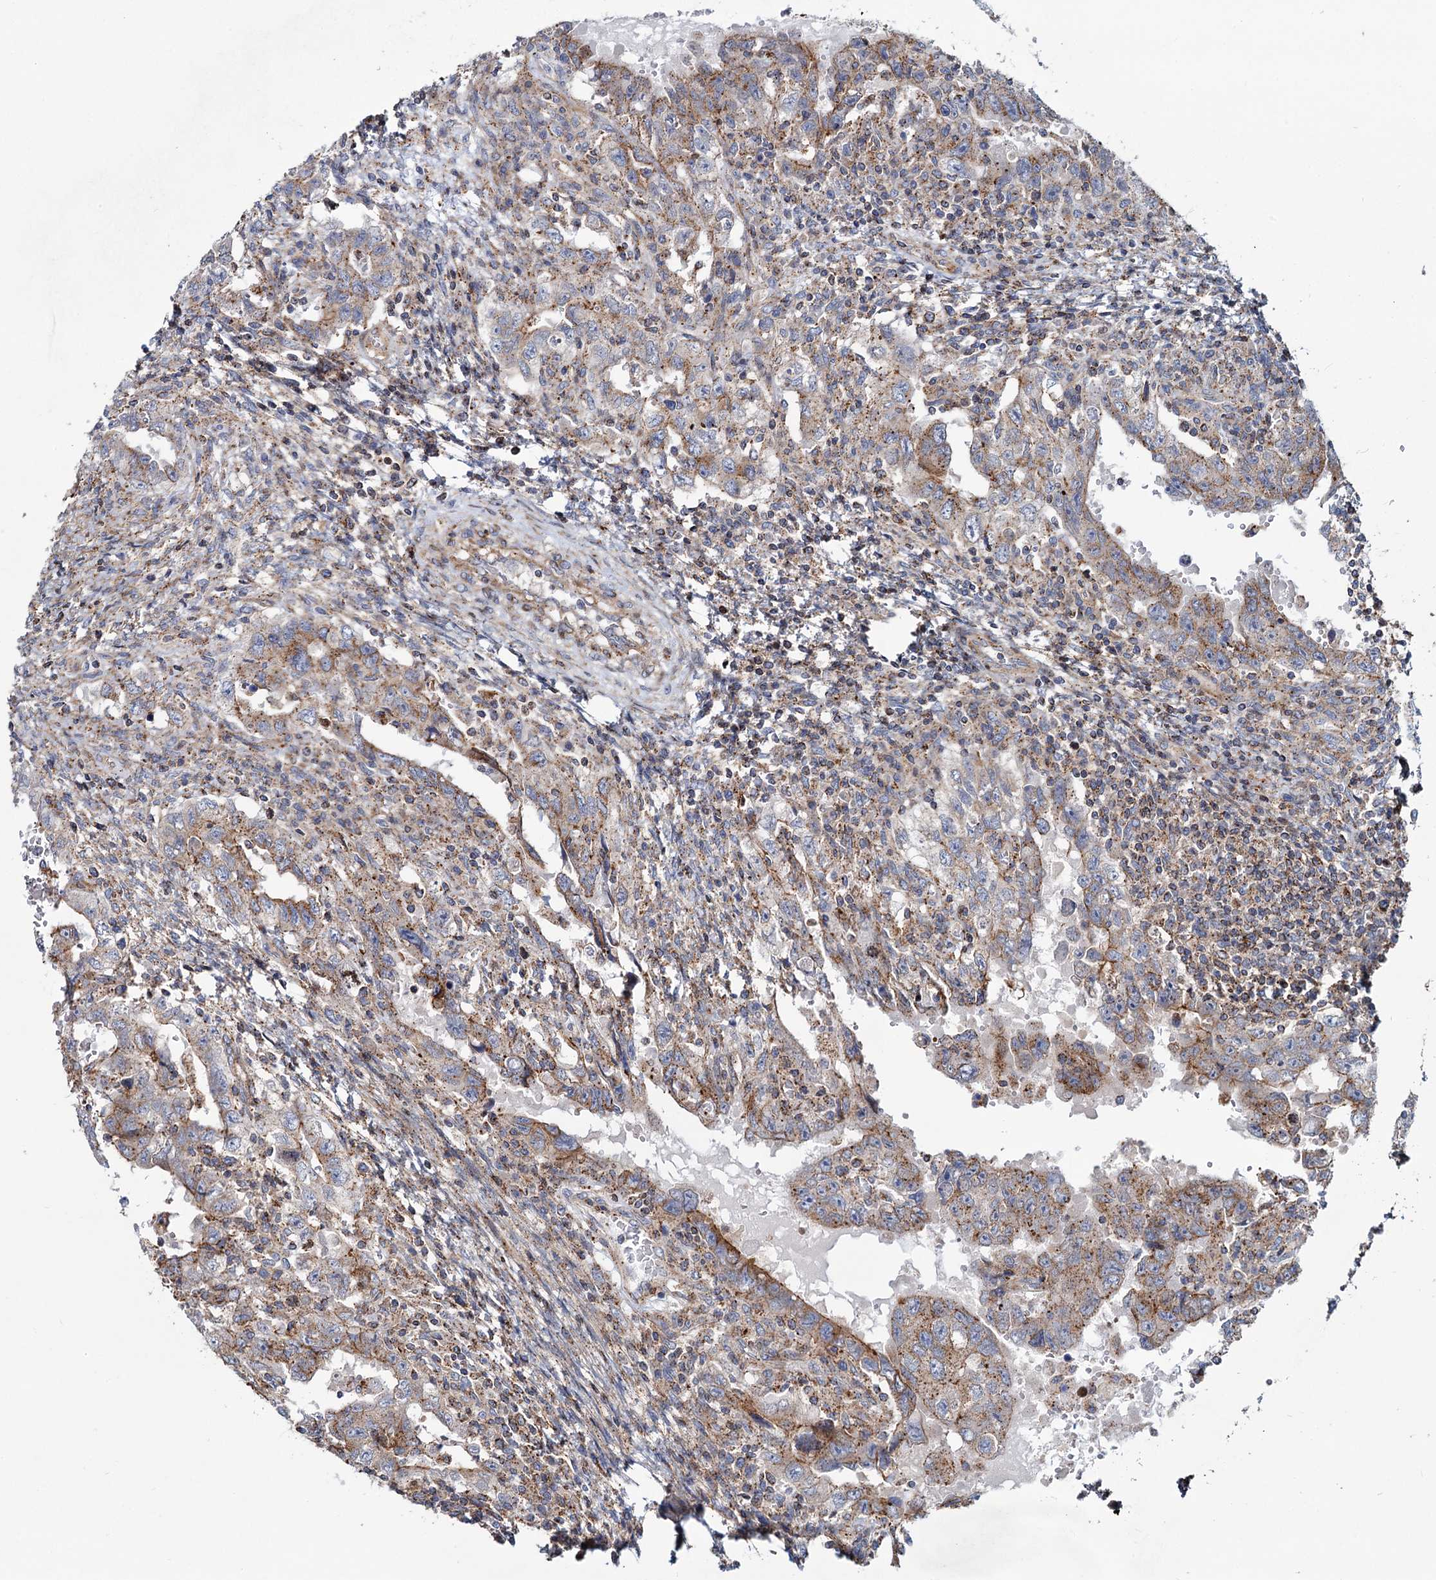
{"staining": {"intensity": "moderate", "quantity": "25%-75%", "location": "cytoplasmic/membranous"}, "tissue": "testis cancer", "cell_type": "Tumor cells", "image_type": "cancer", "snomed": [{"axis": "morphology", "description": "Carcinoma, Embryonal, NOS"}, {"axis": "topography", "description": "Testis"}], "caption": "Testis cancer (embryonal carcinoma) stained with DAB (3,3'-diaminobenzidine) IHC demonstrates medium levels of moderate cytoplasmic/membranous staining in approximately 25%-75% of tumor cells. The staining is performed using DAB brown chromogen to label protein expression. The nuclei are counter-stained blue using hematoxylin.", "gene": "PSEN1", "patient": {"sex": "male", "age": 26}}